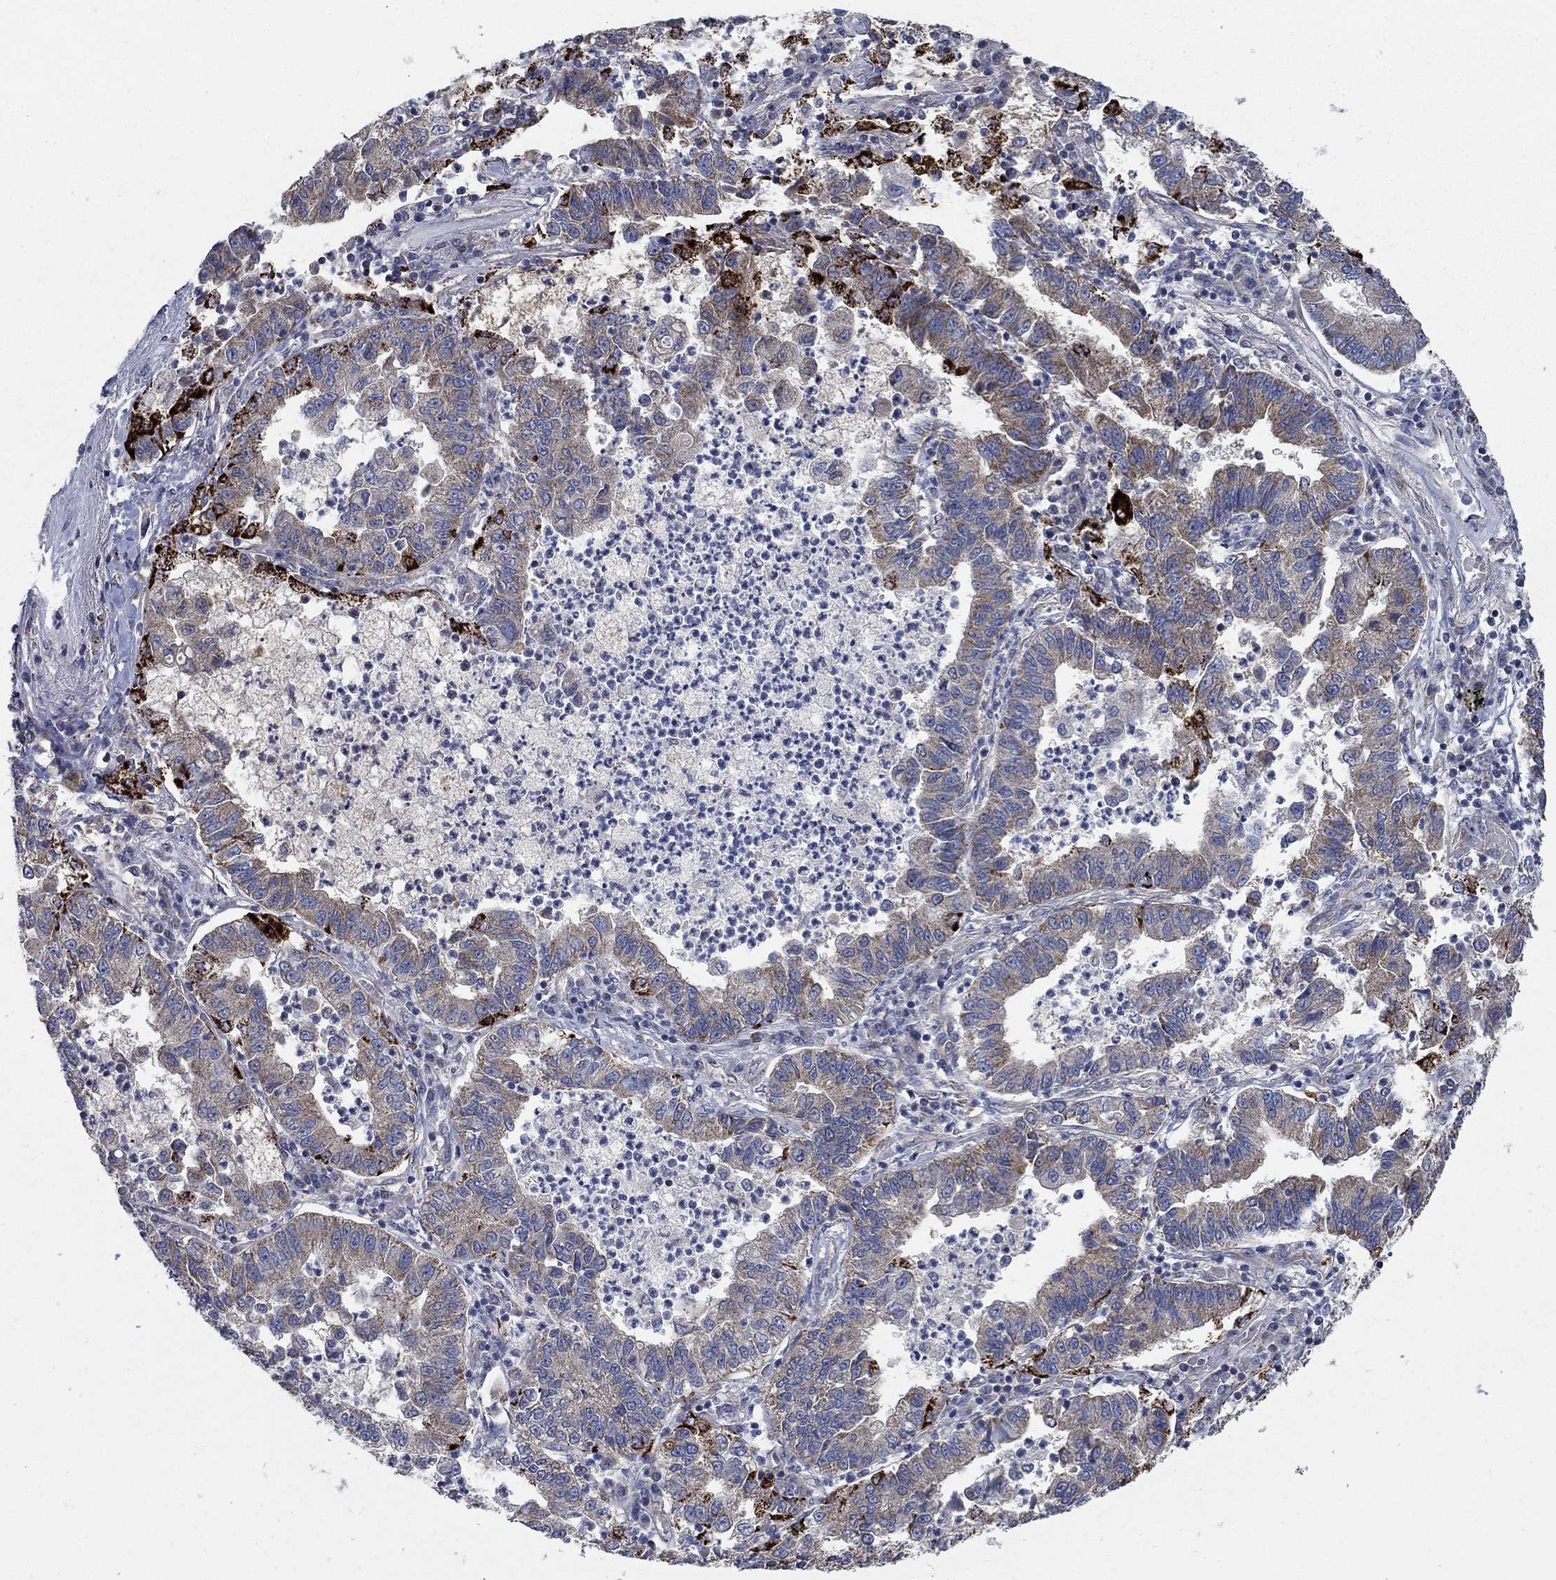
{"staining": {"intensity": "strong", "quantity": "<25%", "location": "cytoplasmic/membranous"}, "tissue": "lung cancer", "cell_type": "Tumor cells", "image_type": "cancer", "snomed": [{"axis": "morphology", "description": "Adenocarcinoma, NOS"}, {"axis": "topography", "description": "Lung"}], "caption": "Protein positivity by immunohistochemistry displays strong cytoplasmic/membranous positivity in about <25% of tumor cells in lung cancer (adenocarcinoma).", "gene": "NME7", "patient": {"sex": "female", "age": 57}}